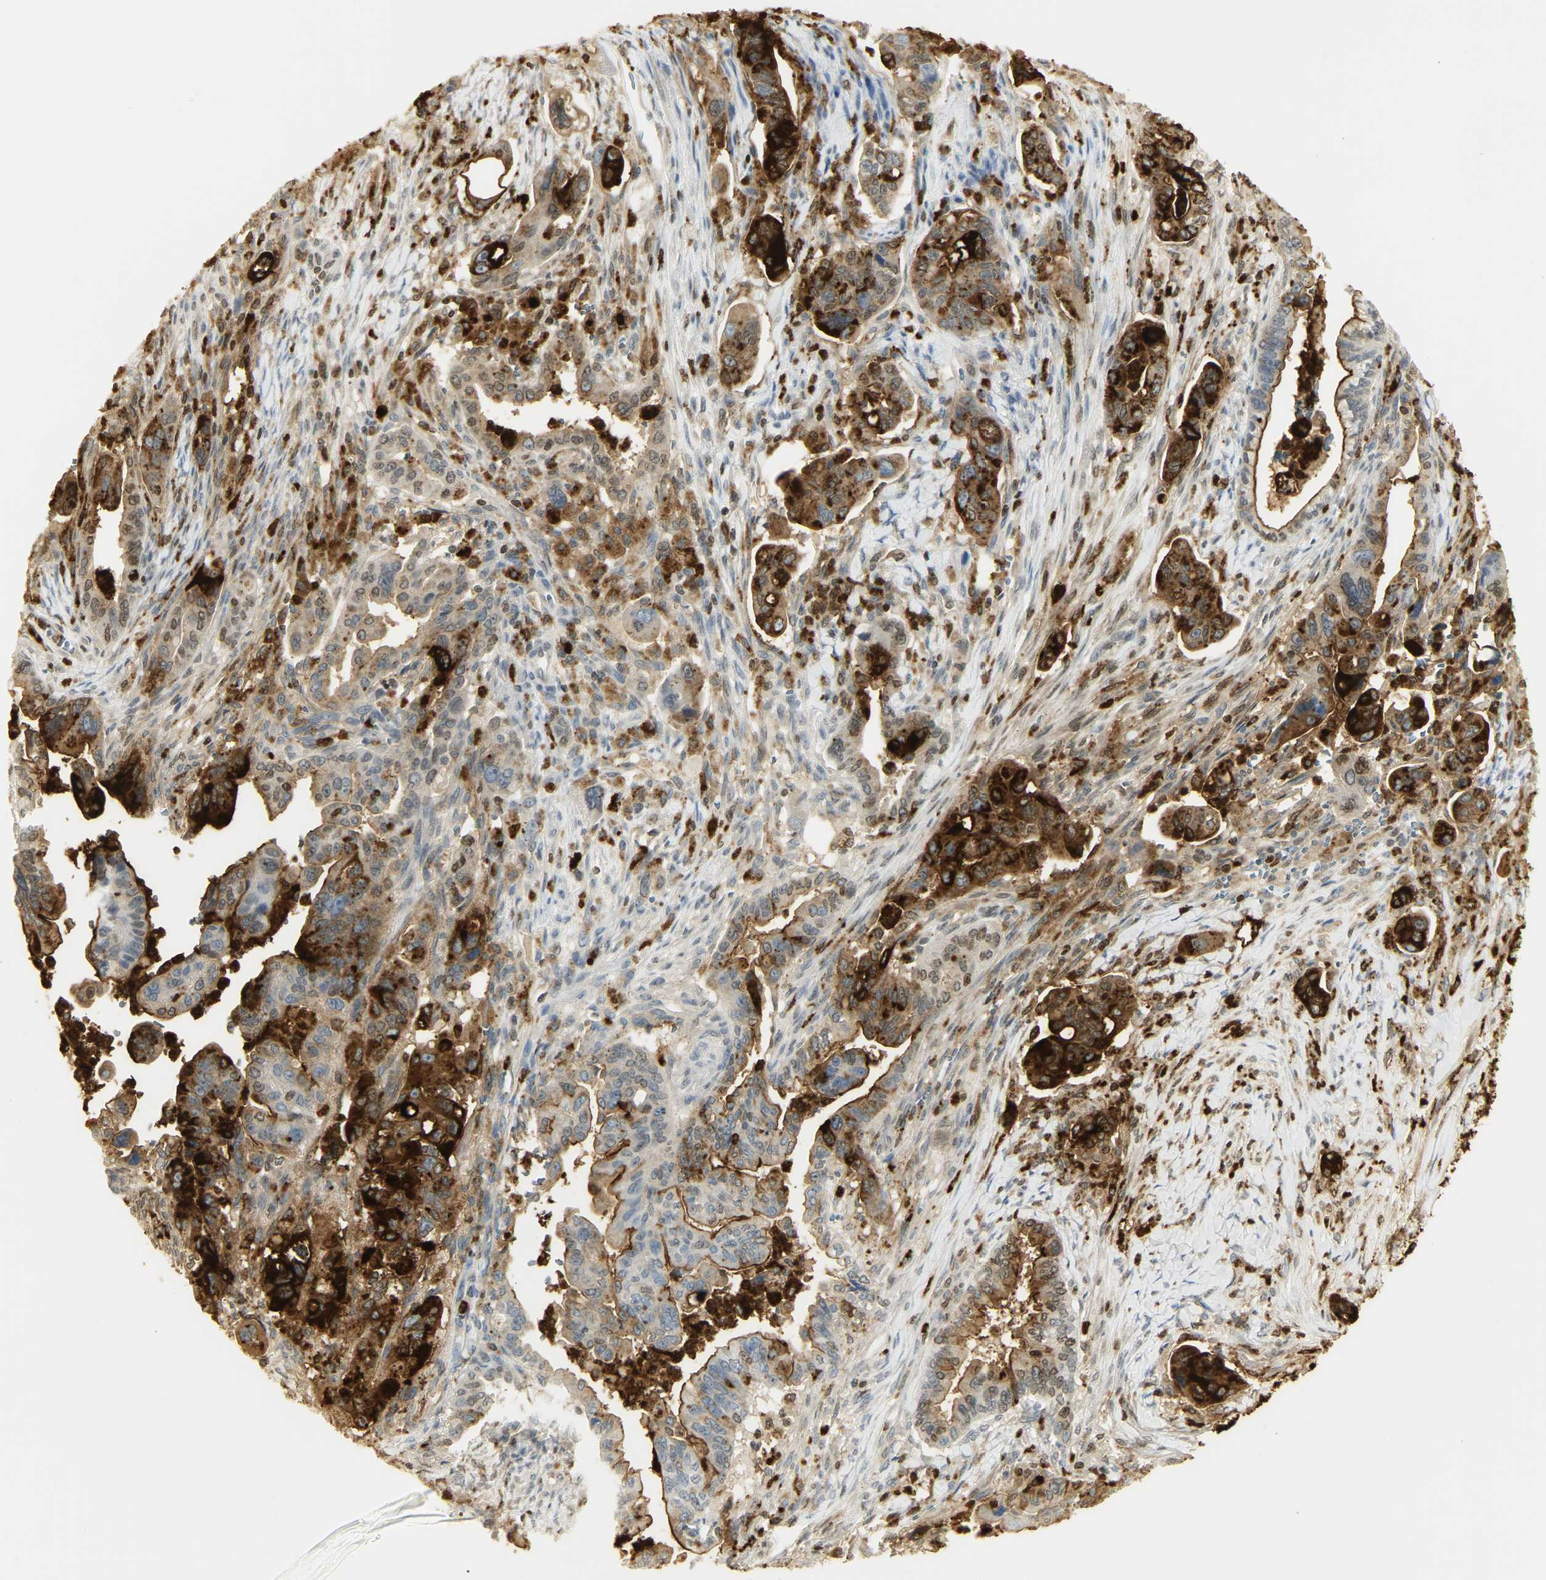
{"staining": {"intensity": "strong", "quantity": ">75%", "location": "cytoplasmic/membranous"}, "tissue": "pancreatic cancer", "cell_type": "Tumor cells", "image_type": "cancer", "snomed": [{"axis": "morphology", "description": "Adenocarcinoma, NOS"}, {"axis": "topography", "description": "Pancreas"}], "caption": "Adenocarcinoma (pancreatic) stained with a brown dye demonstrates strong cytoplasmic/membranous positive expression in approximately >75% of tumor cells.", "gene": "CEACAM5", "patient": {"sex": "male", "age": 70}}